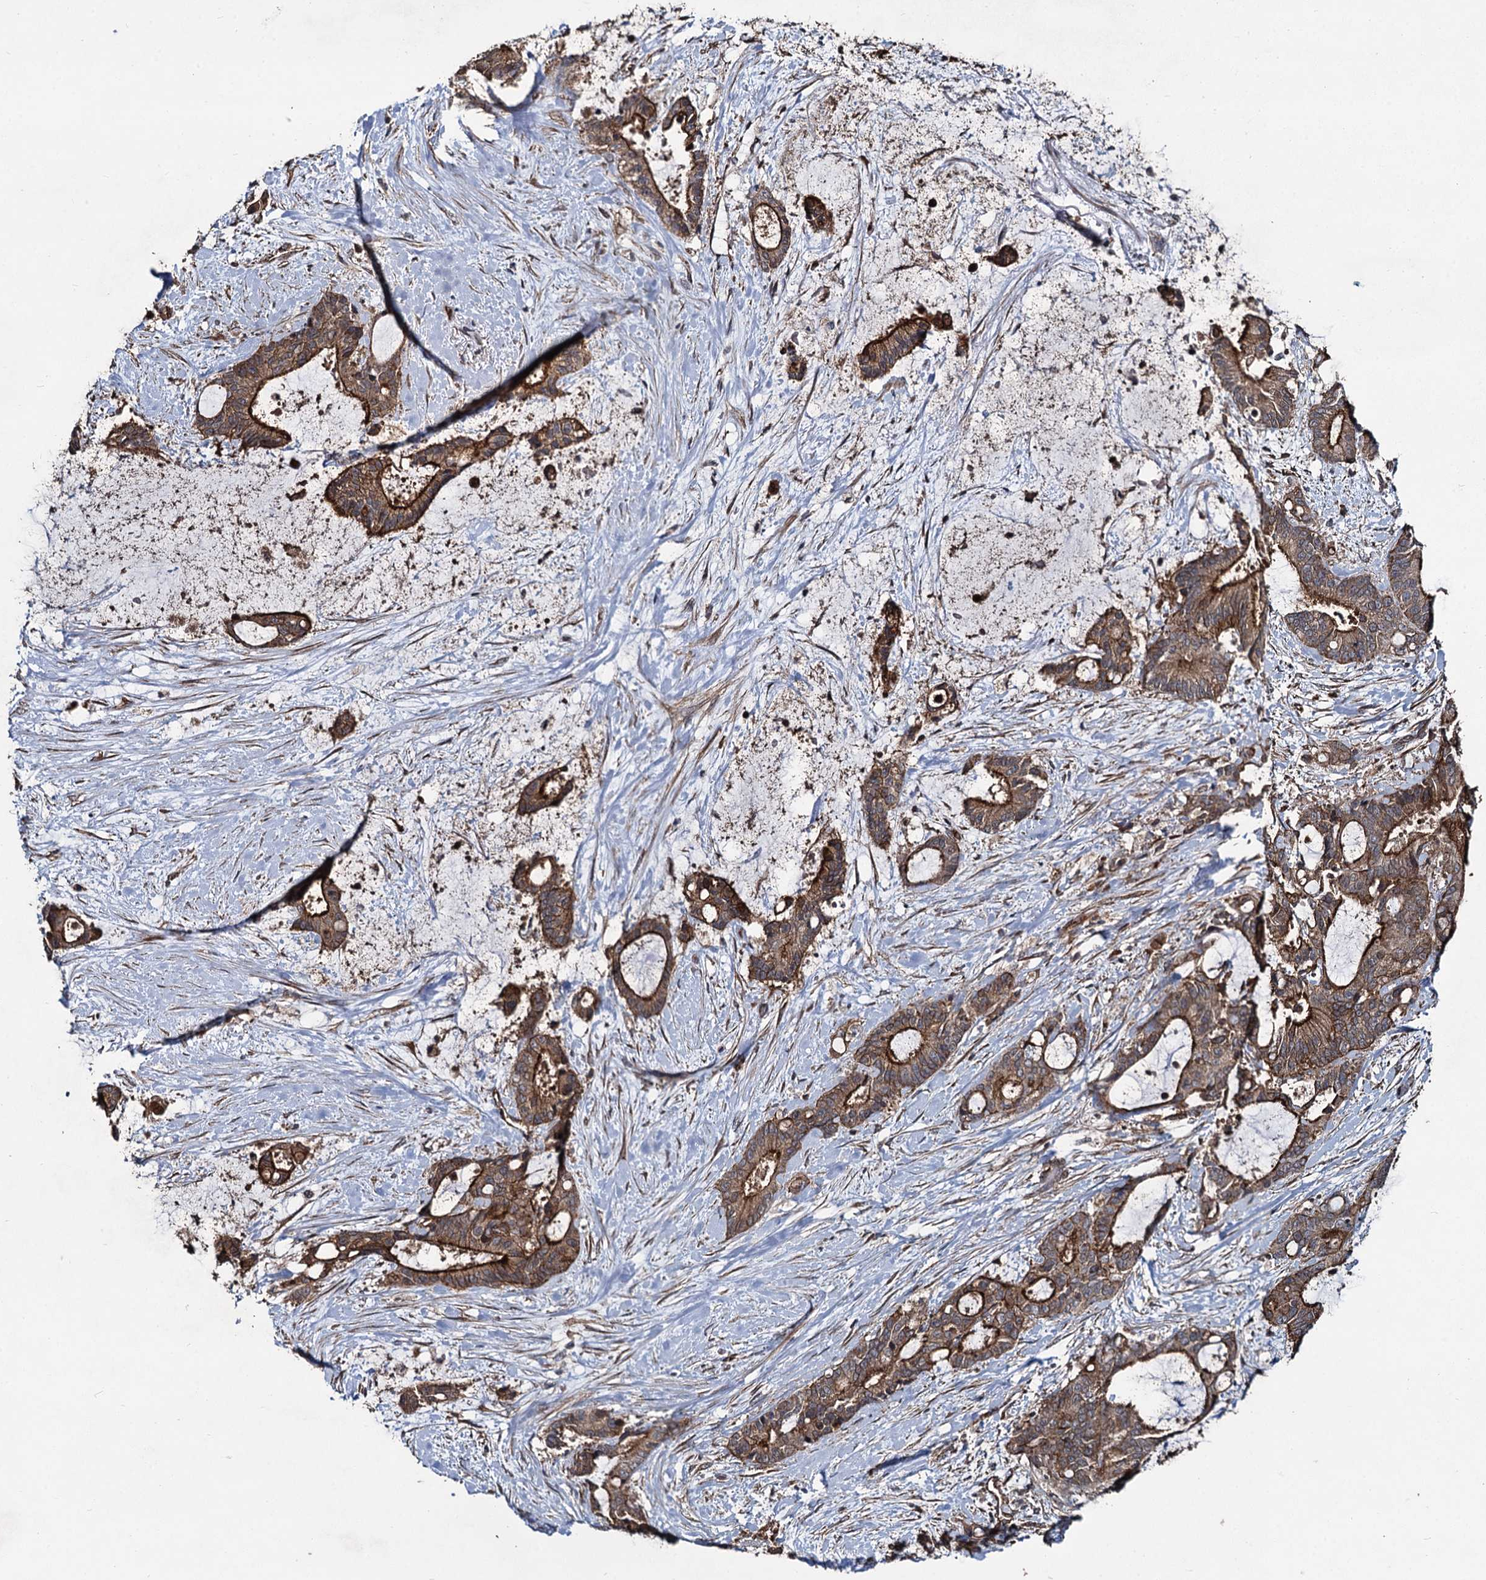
{"staining": {"intensity": "strong", "quantity": ">75%", "location": "cytoplasmic/membranous"}, "tissue": "liver cancer", "cell_type": "Tumor cells", "image_type": "cancer", "snomed": [{"axis": "morphology", "description": "Normal tissue, NOS"}, {"axis": "morphology", "description": "Cholangiocarcinoma"}, {"axis": "topography", "description": "Liver"}, {"axis": "topography", "description": "Peripheral nerve tissue"}], "caption": "Immunohistochemical staining of human cholangiocarcinoma (liver) shows high levels of strong cytoplasmic/membranous positivity in about >75% of tumor cells.", "gene": "SVIP", "patient": {"sex": "female", "age": 73}}